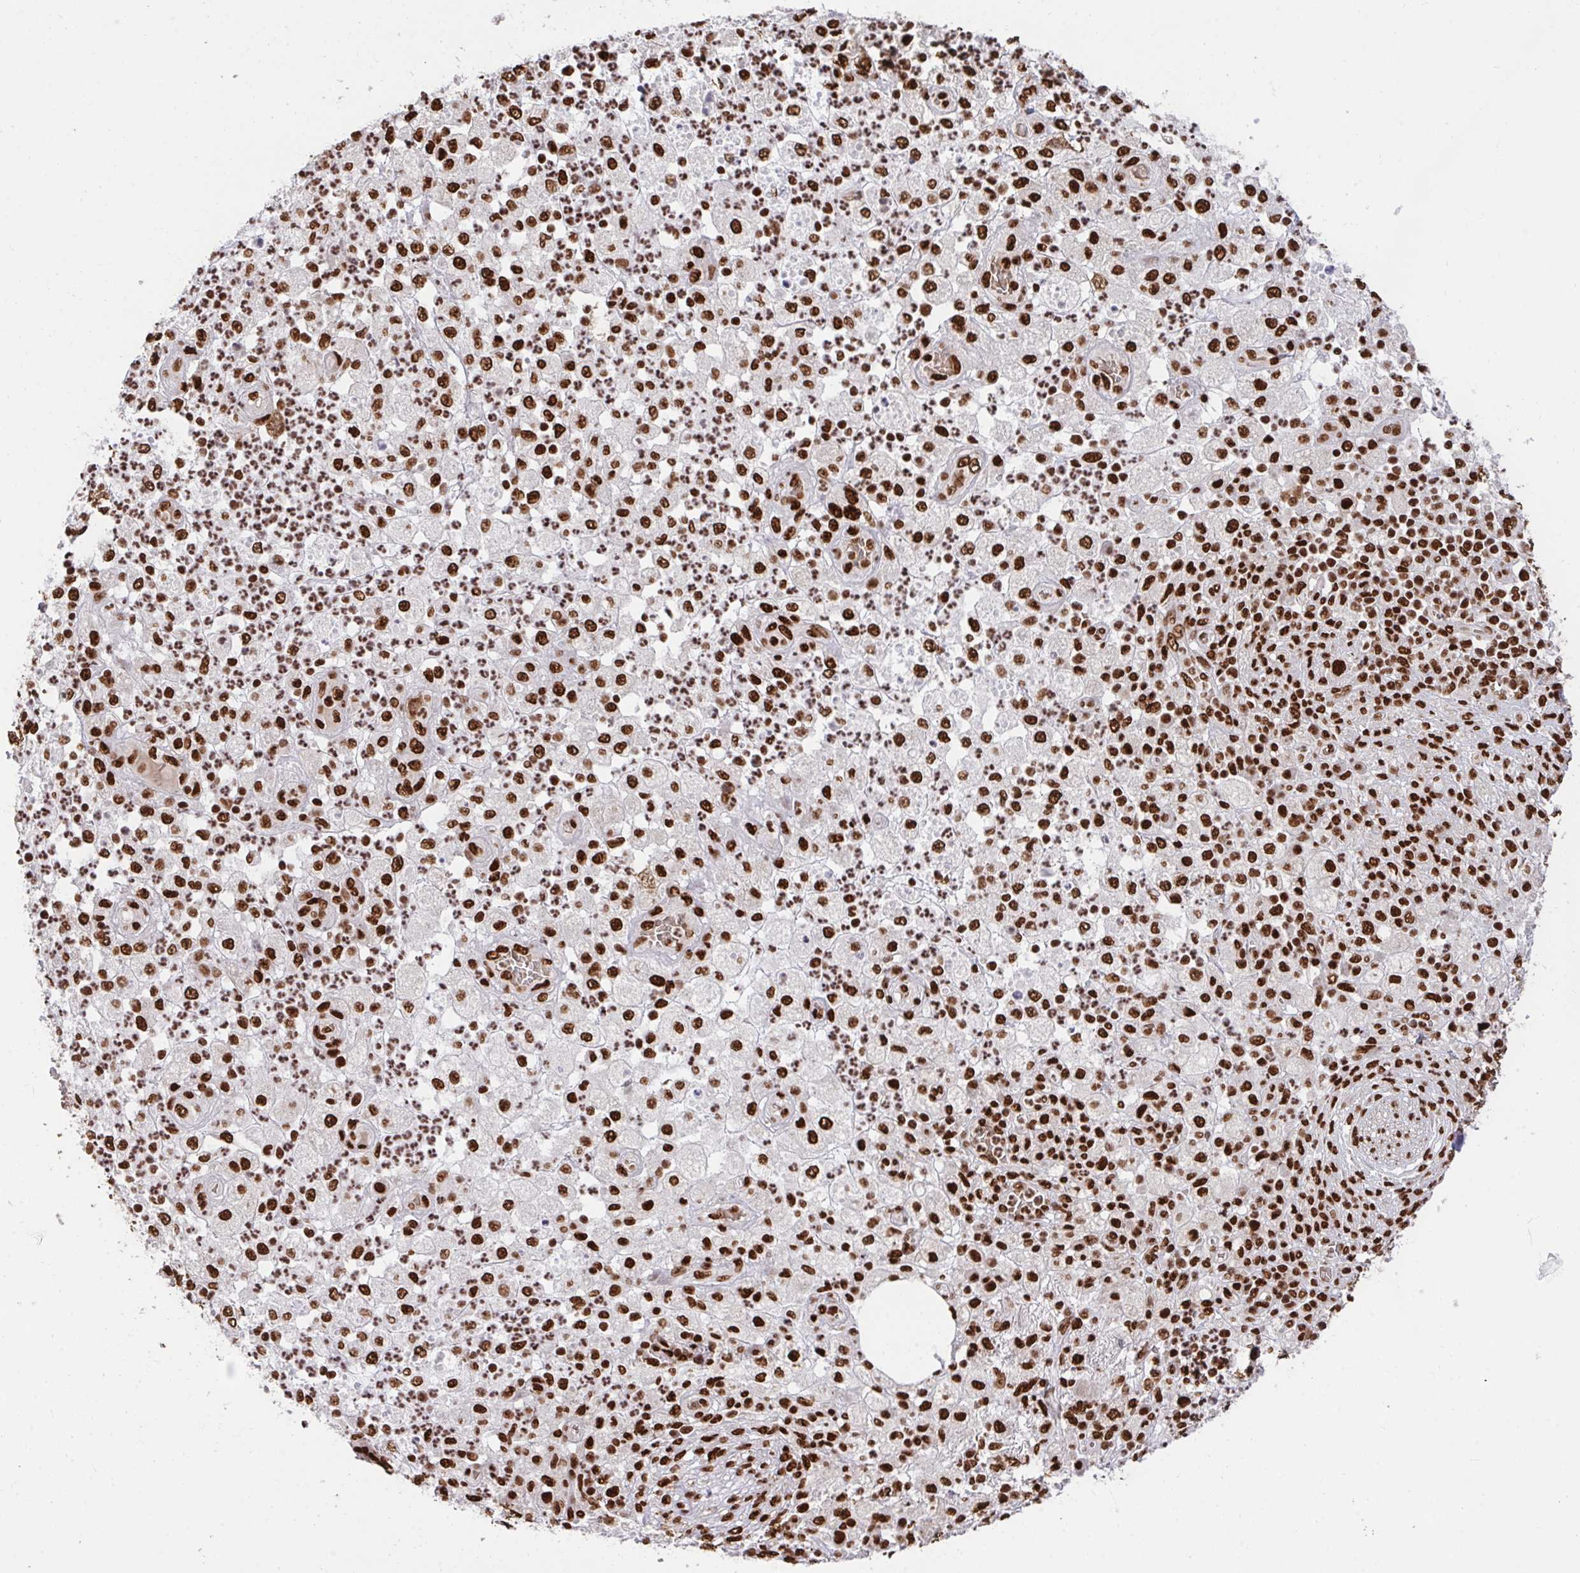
{"staining": {"intensity": "strong", "quantity": ">75%", "location": "nuclear"}, "tissue": "pancreatic cancer", "cell_type": "Tumor cells", "image_type": "cancer", "snomed": [{"axis": "morphology", "description": "Adenocarcinoma, NOS"}, {"axis": "topography", "description": "Pancreas"}], "caption": "A photomicrograph of human pancreatic cancer (adenocarcinoma) stained for a protein demonstrates strong nuclear brown staining in tumor cells.", "gene": "HNRNPL", "patient": {"sex": "female", "age": 72}}